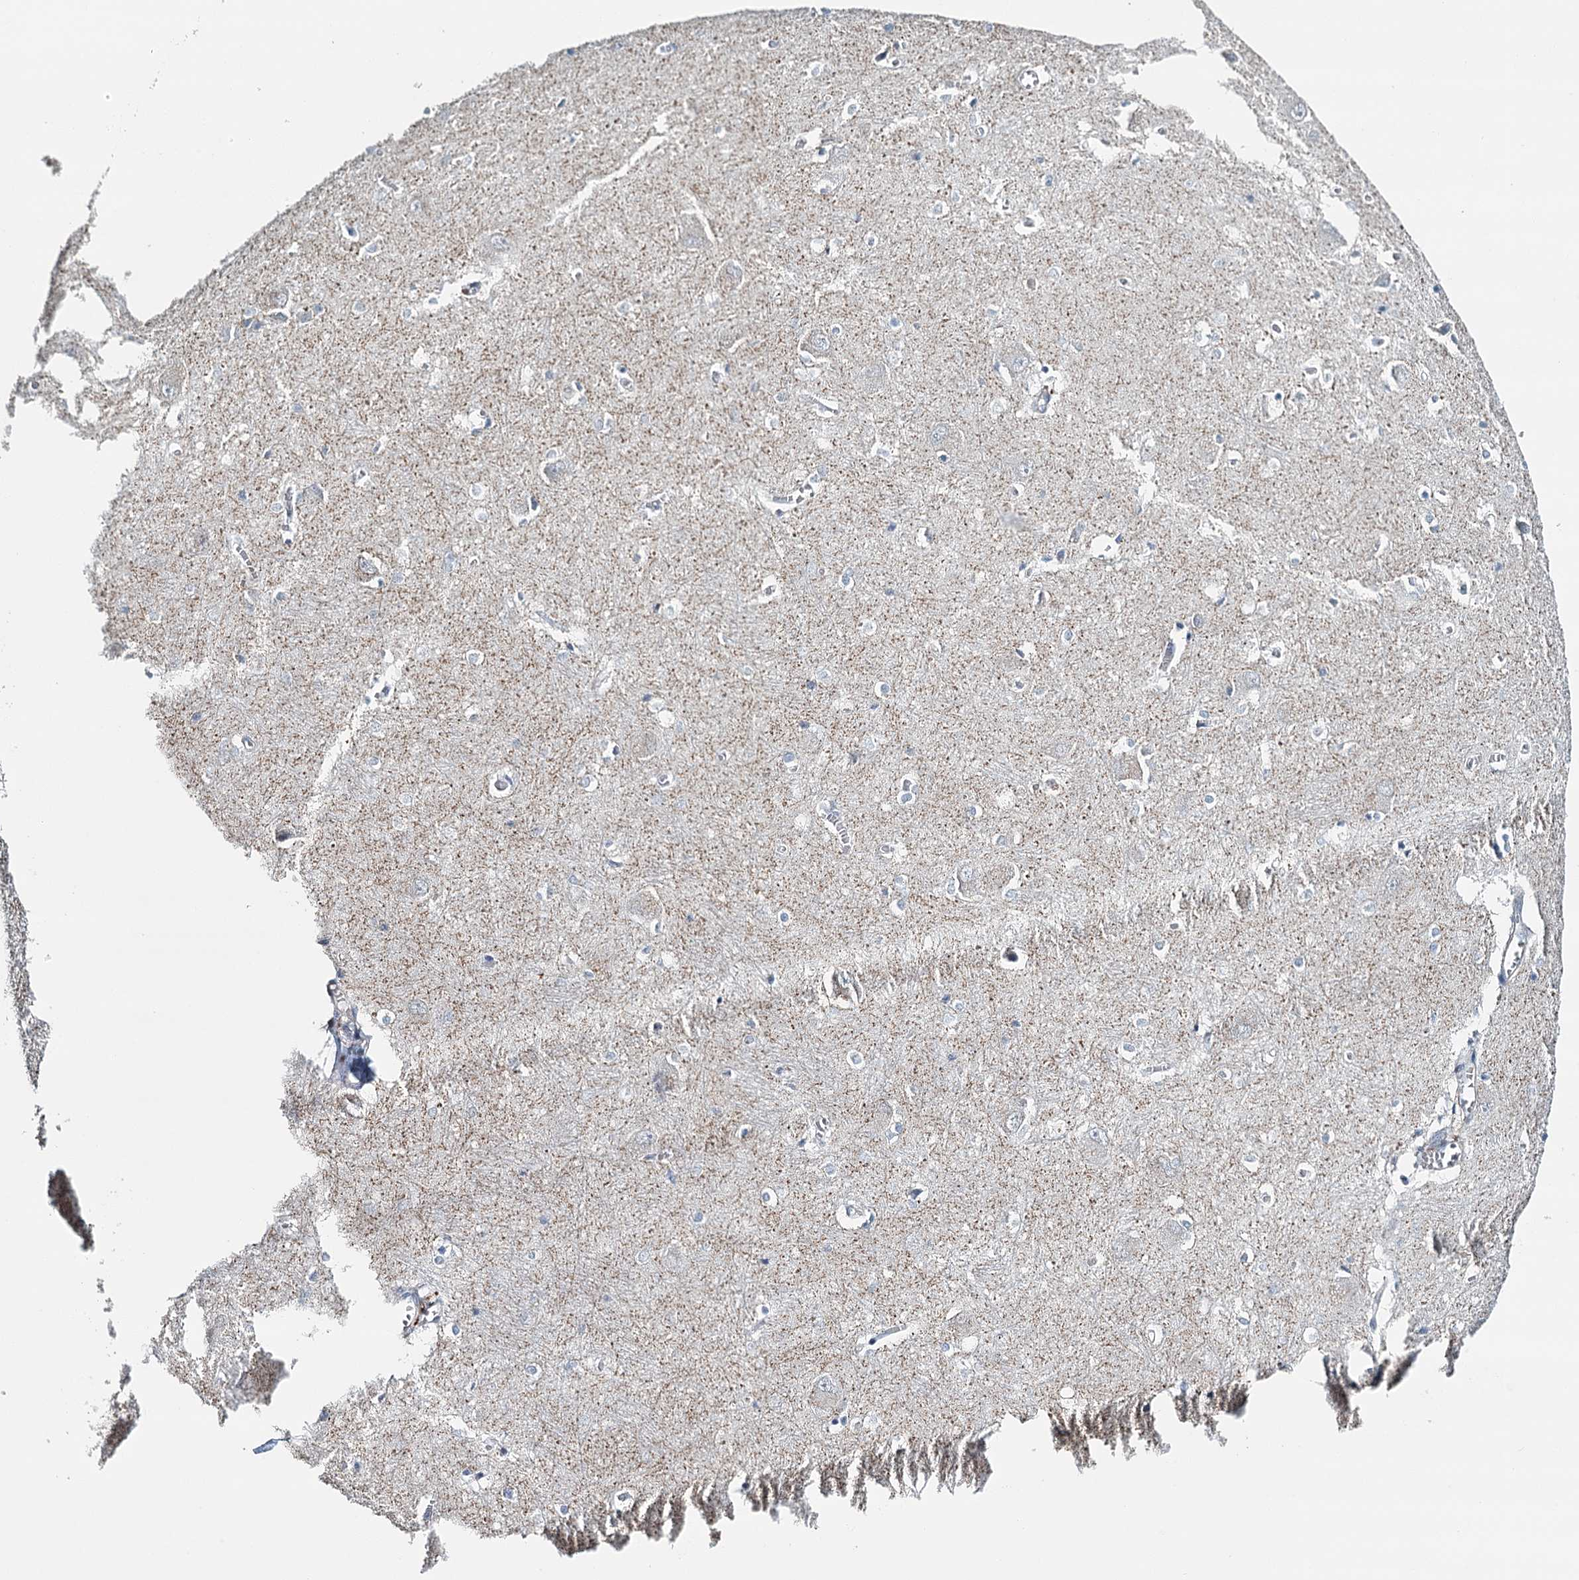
{"staining": {"intensity": "negative", "quantity": "none", "location": "none"}, "tissue": "caudate", "cell_type": "Glial cells", "image_type": "normal", "snomed": [{"axis": "morphology", "description": "Normal tissue, NOS"}, {"axis": "topography", "description": "Lateral ventricle wall"}], "caption": "High power microscopy micrograph of an IHC histopathology image of benign caudate, revealing no significant positivity in glial cells.", "gene": "SYNPO", "patient": {"sex": "male", "age": 37}}